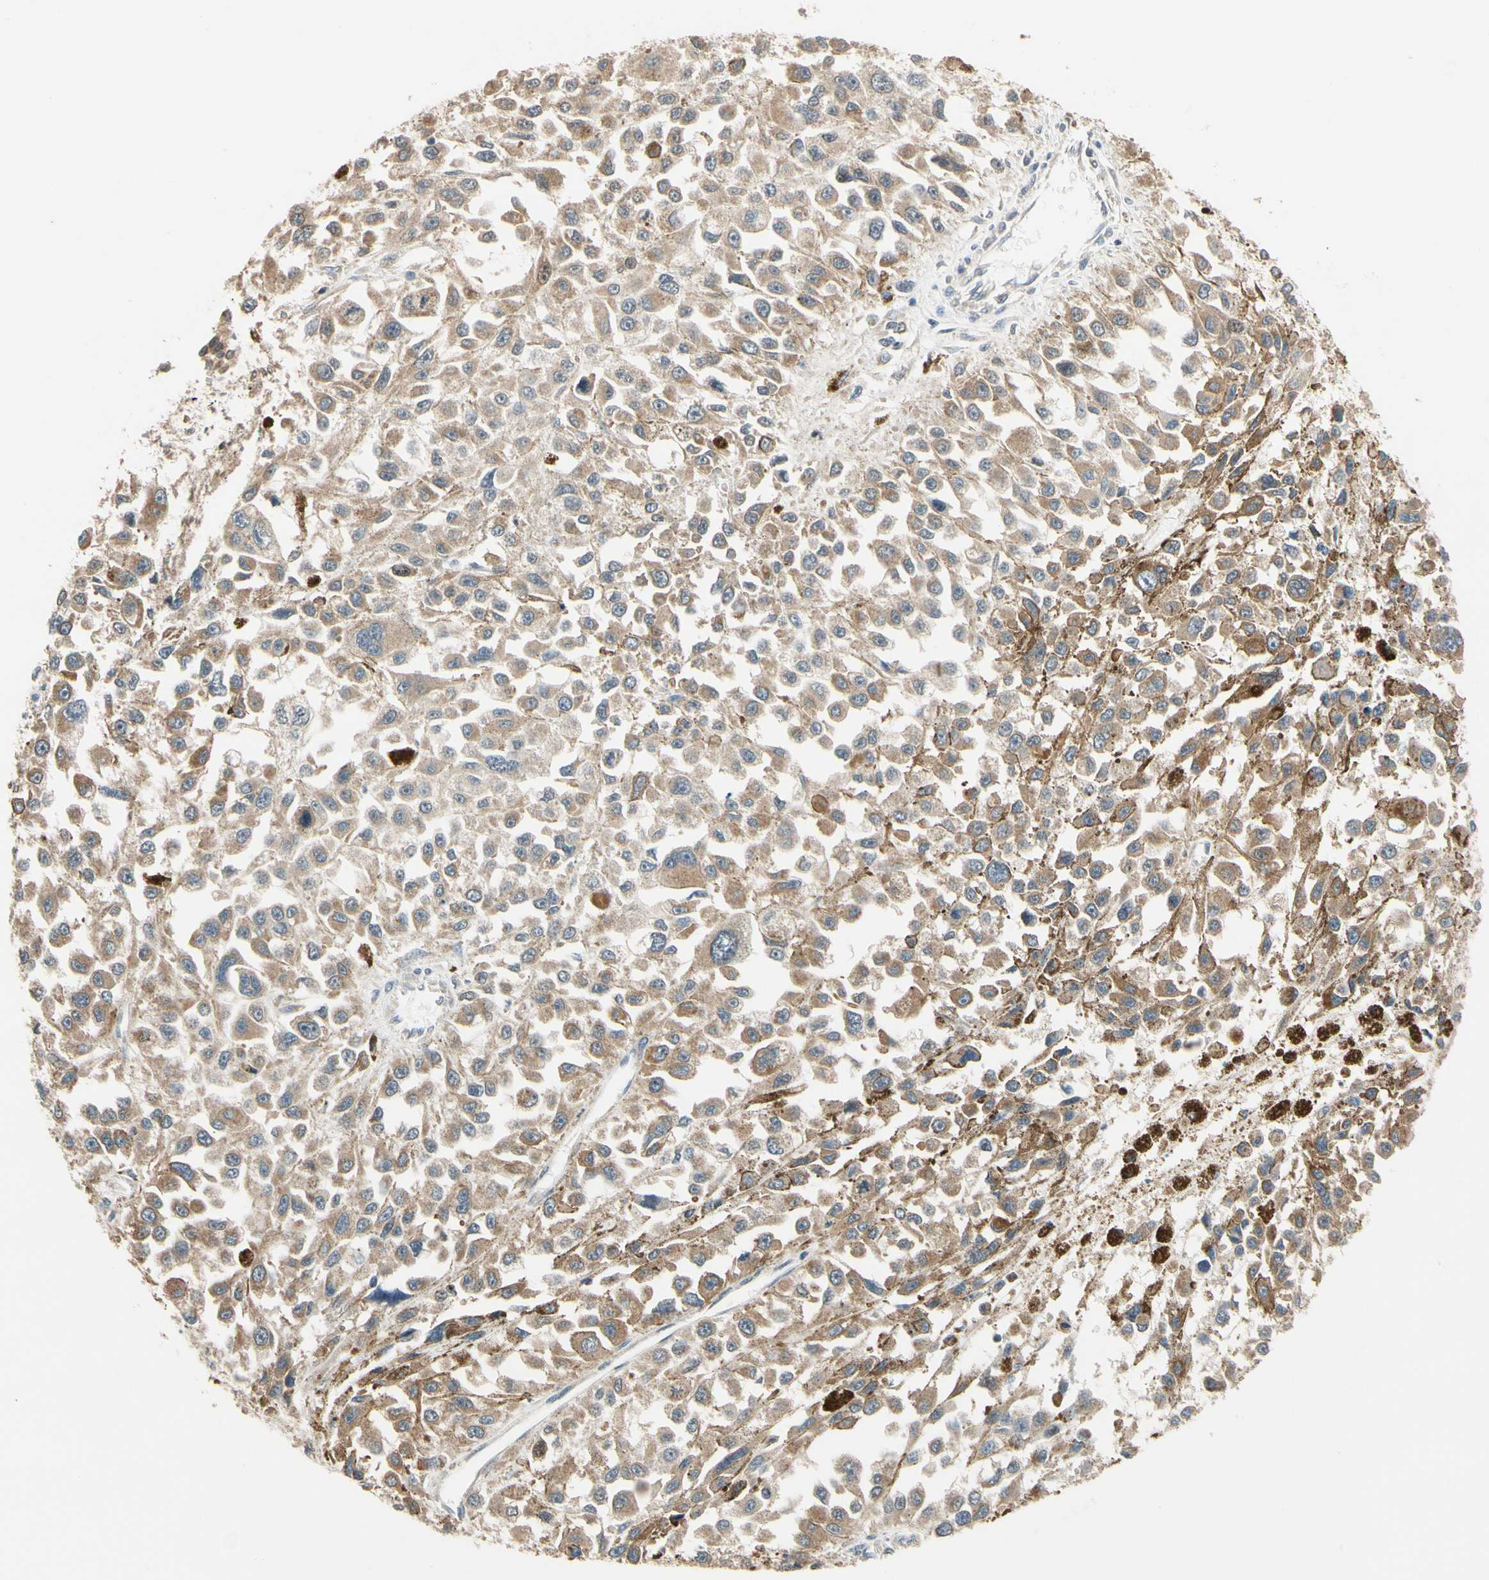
{"staining": {"intensity": "moderate", "quantity": ">75%", "location": "cytoplasmic/membranous"}, "tissue": "melanoma", "cell_type": "Tumor cells", "image_type": "cancer", "snomed": [{"axis": "morphology", "description": "Malignant melanoma, Metastatic site"}, {"axis": "topography", "description": "Lymph node"}], "caption": "IHC image of melanoma stained for a protein (brown), which exhibits medium levels of moderate cytoplasmic/membranous positivity in approximately >75% of tumor cells.", "gene": "ANKHD1", "patient": {"sex": "male", "age": 59}}